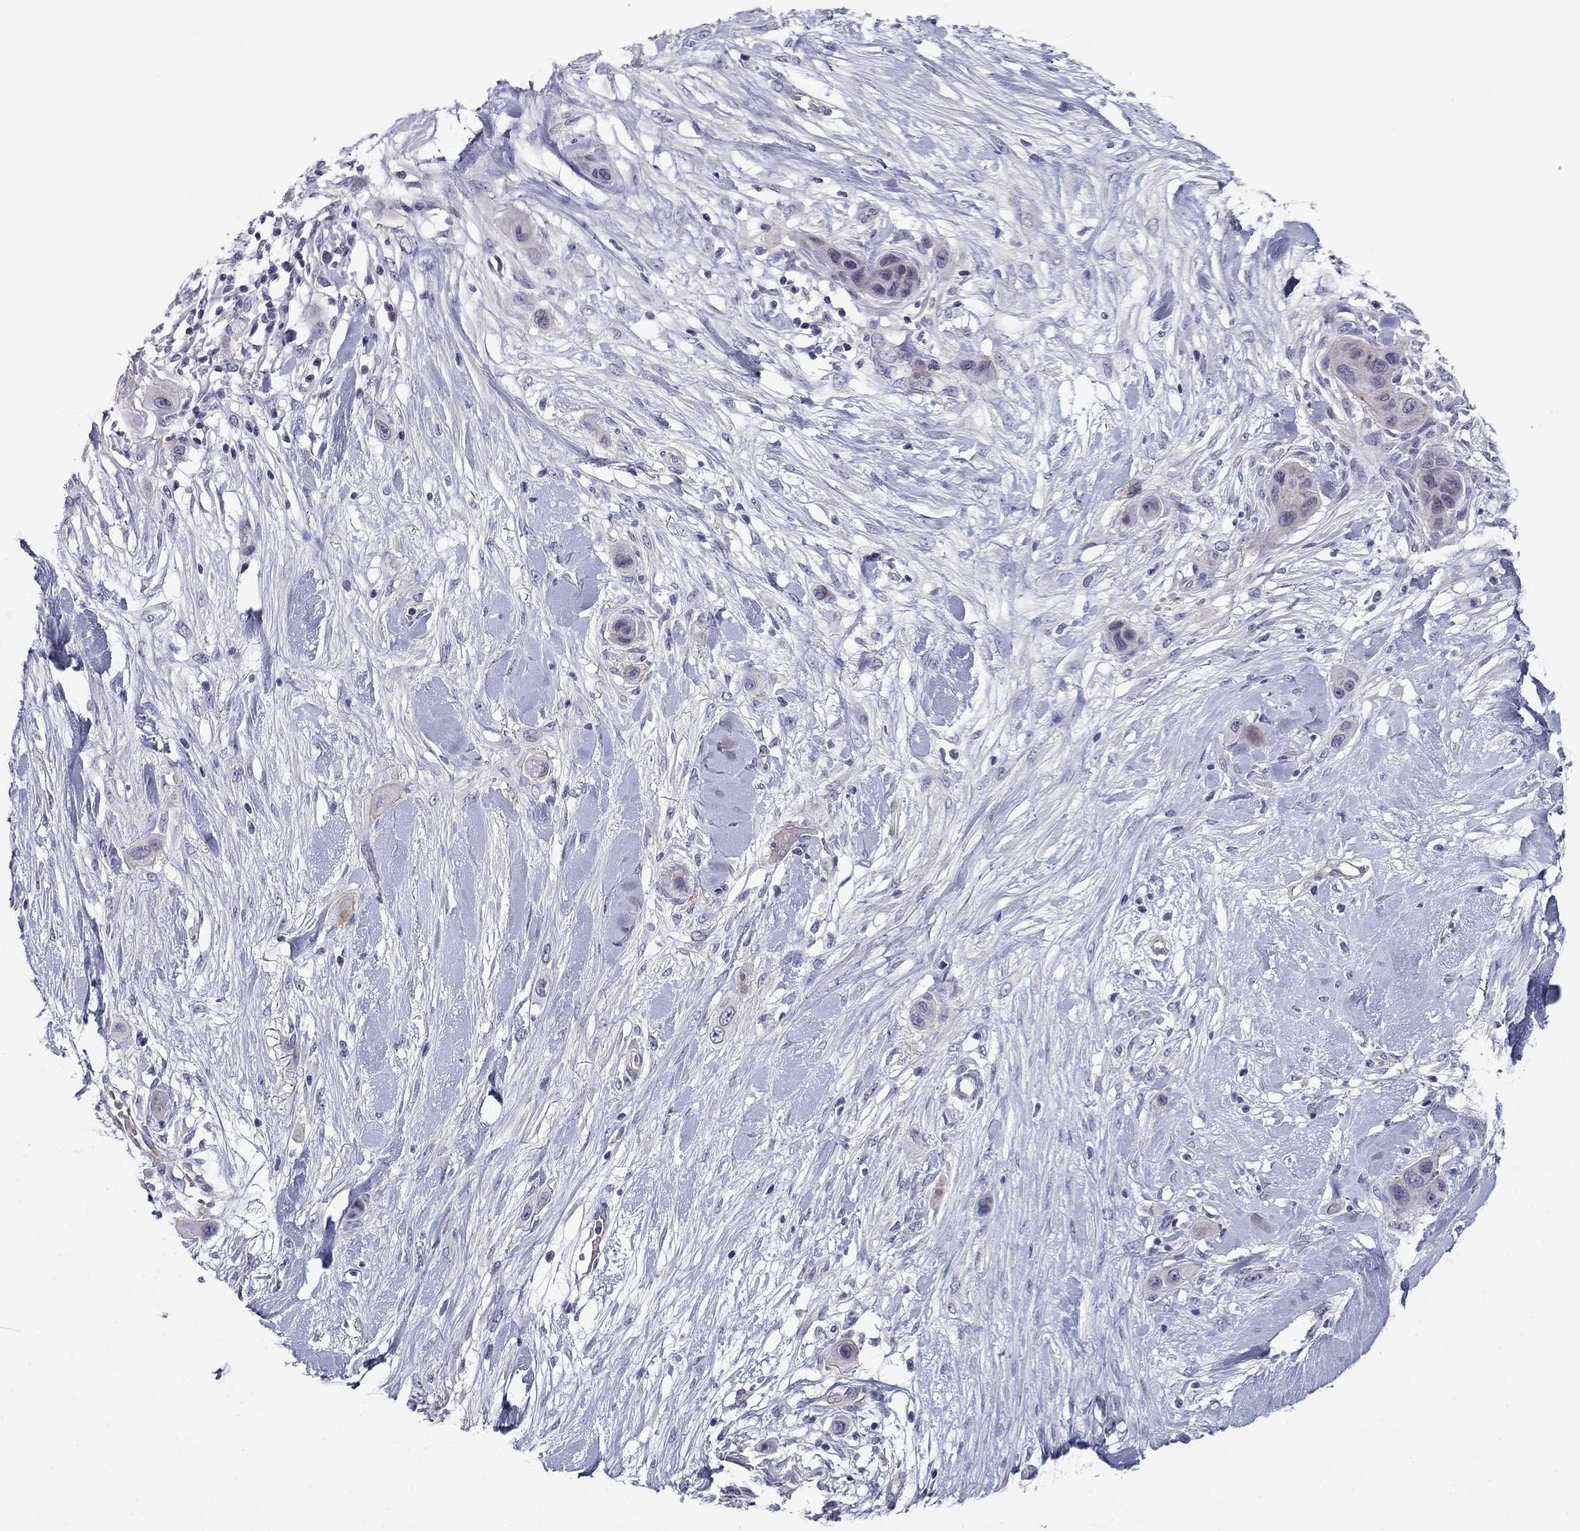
{"staining": {"intensity": "negative", "quantity": "none", "location": "none"}, "tissue": "skin cancer", "cell_type": "Tumor cells", "image_type": "cancer", "snomed": [{"axis": "morphology", "description": "Squamous cell carcinoma, NOS"}, {"axis": "topography", "description": "Skin"}], "caption": "Tumor cells are negative for protein expression in human skin cancer (squamous cell carcinoma).", "gene": "PRR18", "patient": {"sex": "male", "age": 79}}